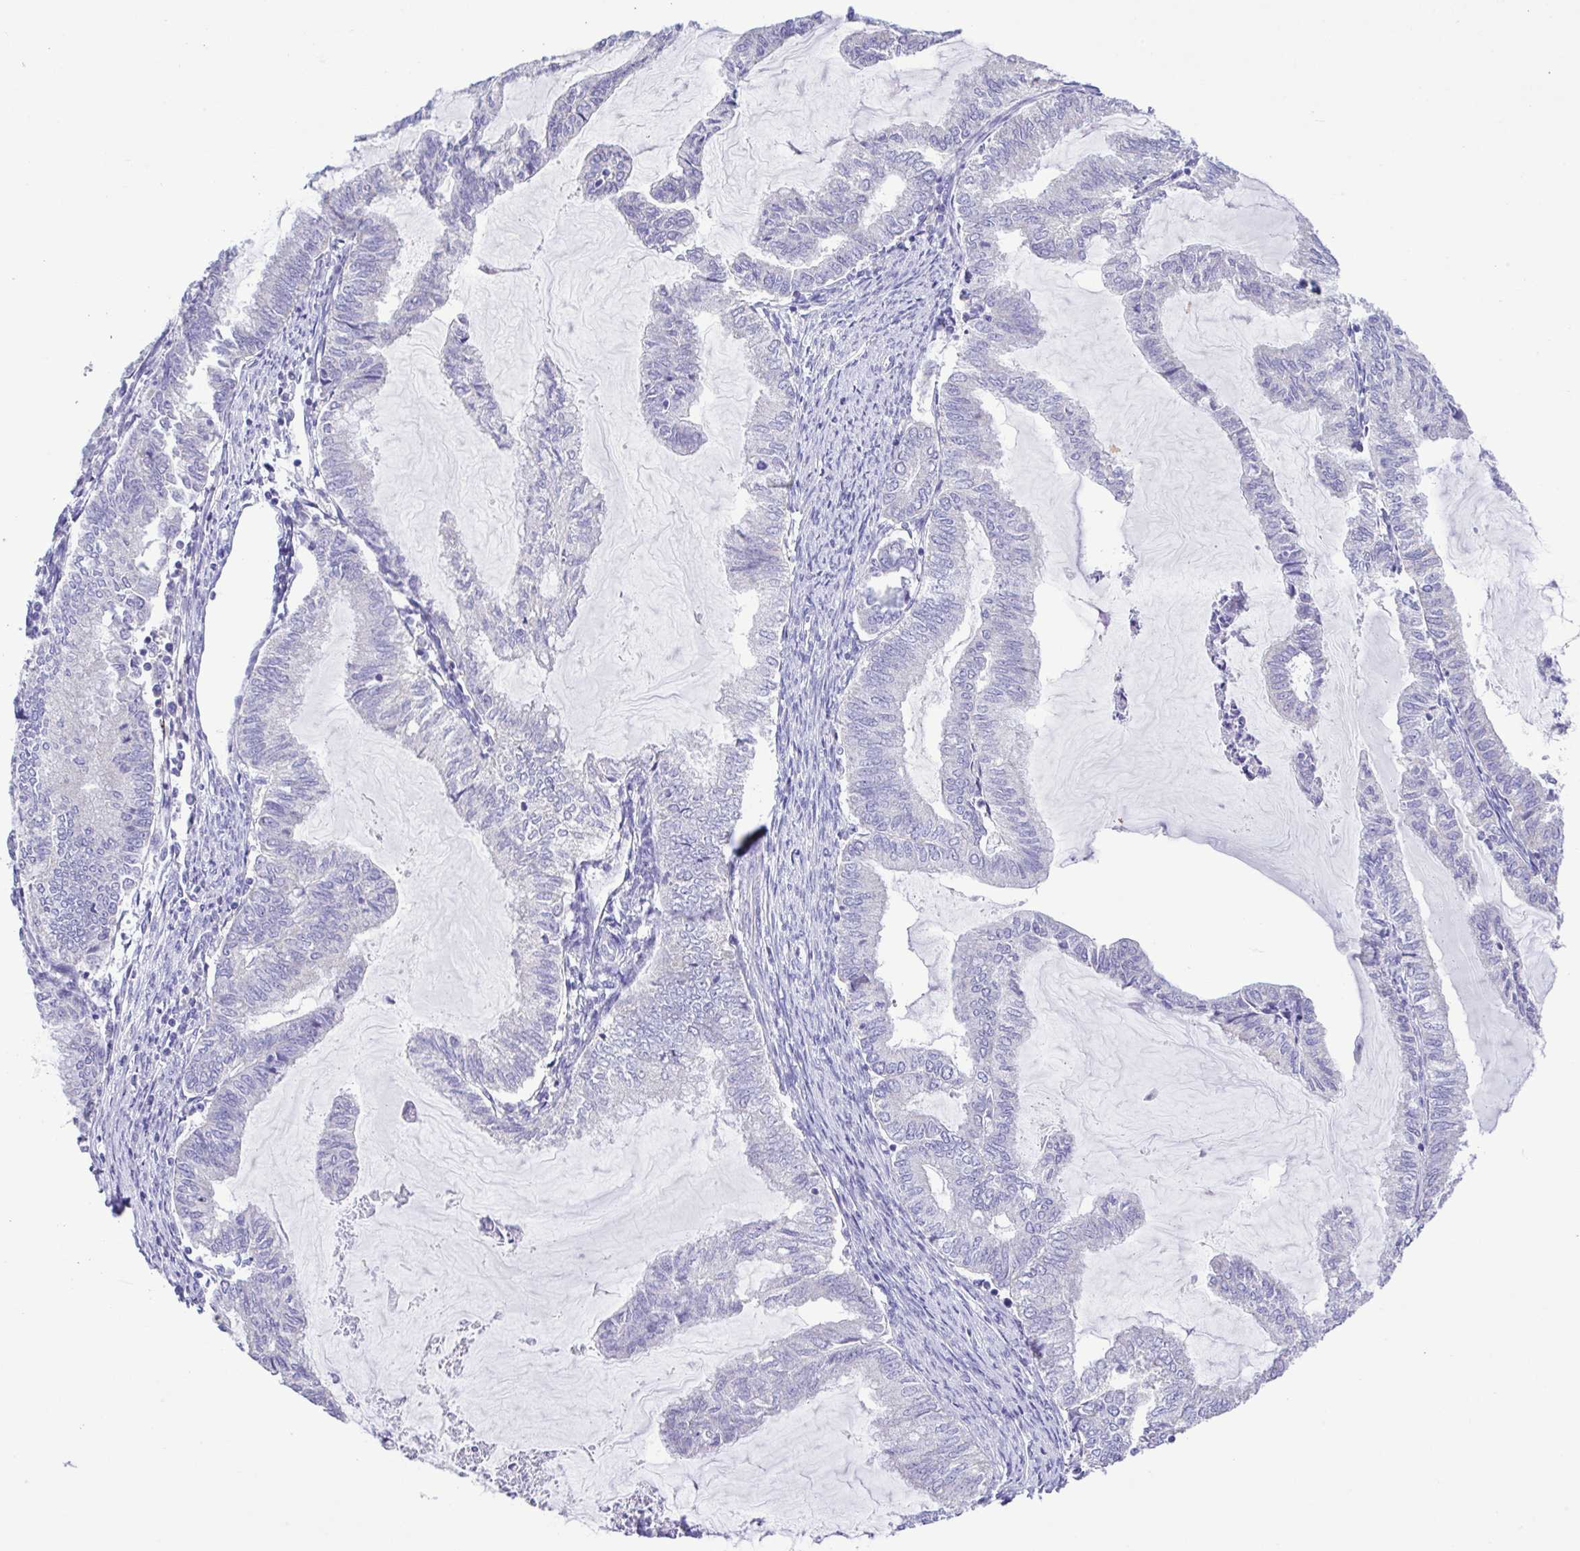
{"staining": {"intensity": "negative", "quantity": "none", "location": "none"}, "tissue": "endometrial cancer", "cell_type": "Tumor cells", "image_type": "cancer", "snomed": [{"axis": "morphology", "description": "Adenocarcinoma, NOS"}, {"axis": "topography", "description": "Endometrium"}], "caption": "Protein analysis of endometrial cancer (adenocarcinoma) displays no significant staining in tumor cells.", "gene": "CD72", "patient": {"sex": "female", "age": 79}}